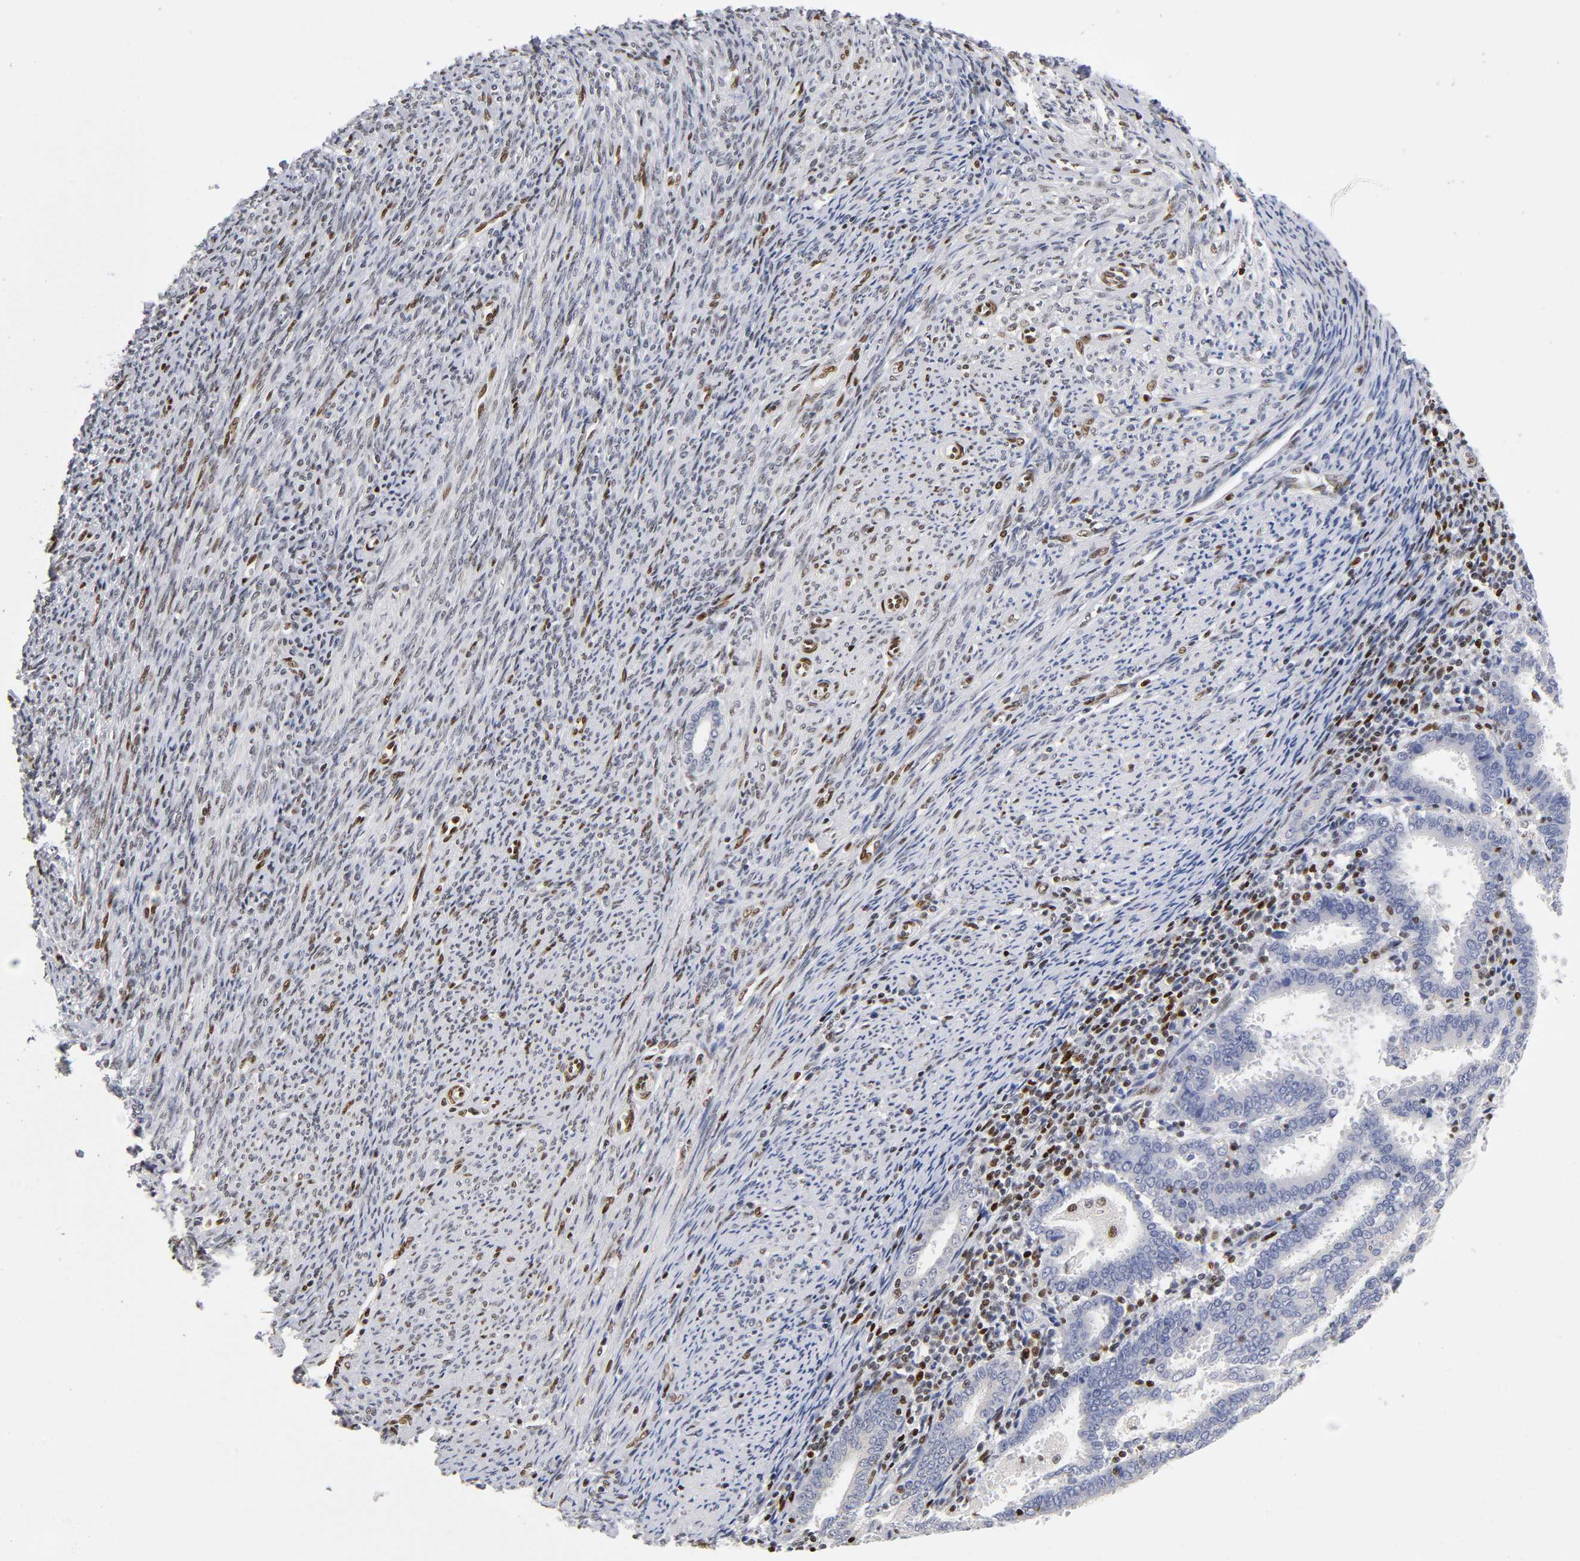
{"staining": {"intensity": "negative", "quantity": "none", "location": "none"}, "tissue": "endometrial cancer", "cell_type": "Tumor cells", "image_type": "cancer", "snomed": [{"axis": "morphology", "description": "Adenocarcinoma, NOS"}, {"axis": "topography", "description": "Uterus"}], "caption": "Immunohistochemistry (IHC) of endometrial adenocarcinoma exhibits no positivity in tumor cells.", "gene": "NR3C1", "patient": {"sex": "female", "age": 83}}